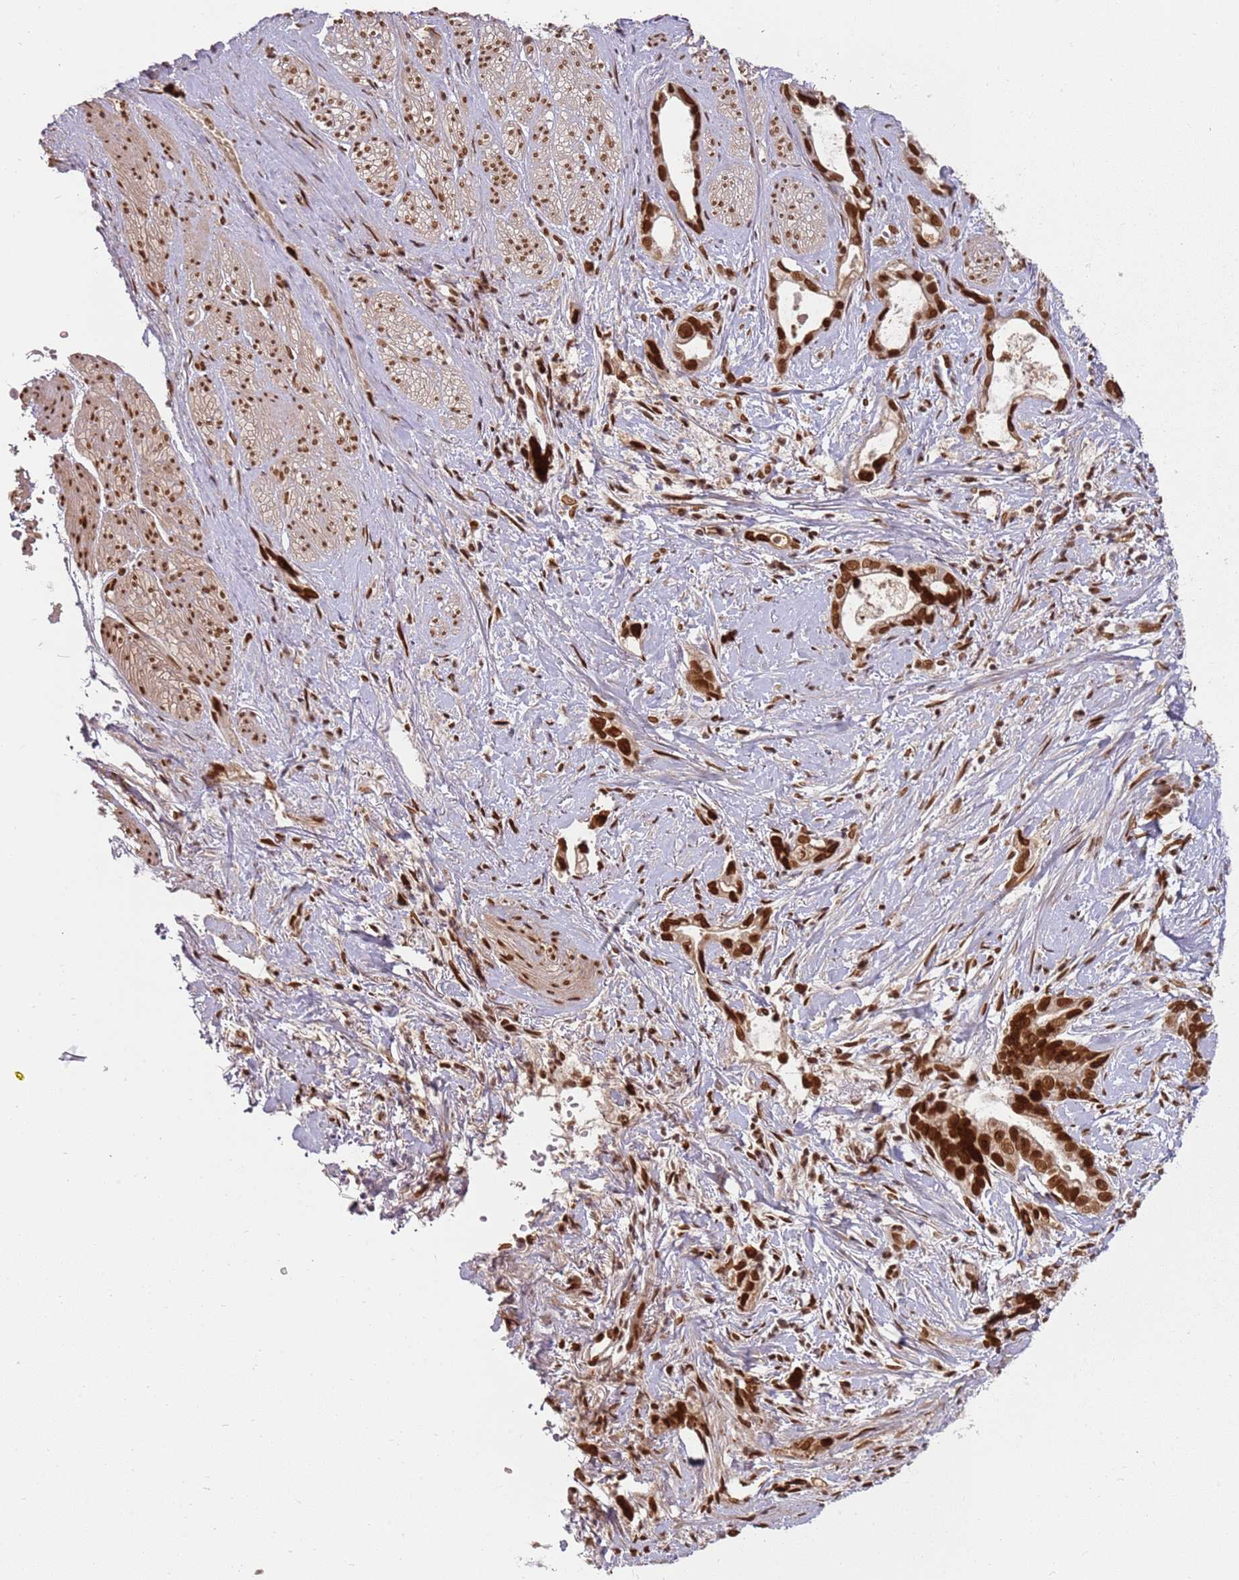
{"staining": {"intensity": "strong", "quantity": ">75%", "location": "nuclear"}, "tissue": "stomach cancer", "cell_type": "Tumor cells", "image_type": "cancer", "snomed": [{"axis": "morphology", "description": "Adenocarcinoma, NOS"}, {"axis": "topography", "description": "Stomach"}], "caption": "High-magnification brightfield microscopy of adenocarcinoma (stomach) stained with DAB (3,3'-diaminobenzidine) (brown) and counterstained with hematoxylin (blue). tumor cells exhibit strong nuclear positivity is present in approximately>75% of cells.", "gene": "TENT4A", "patient": {"sex": "male", "age": 55}}